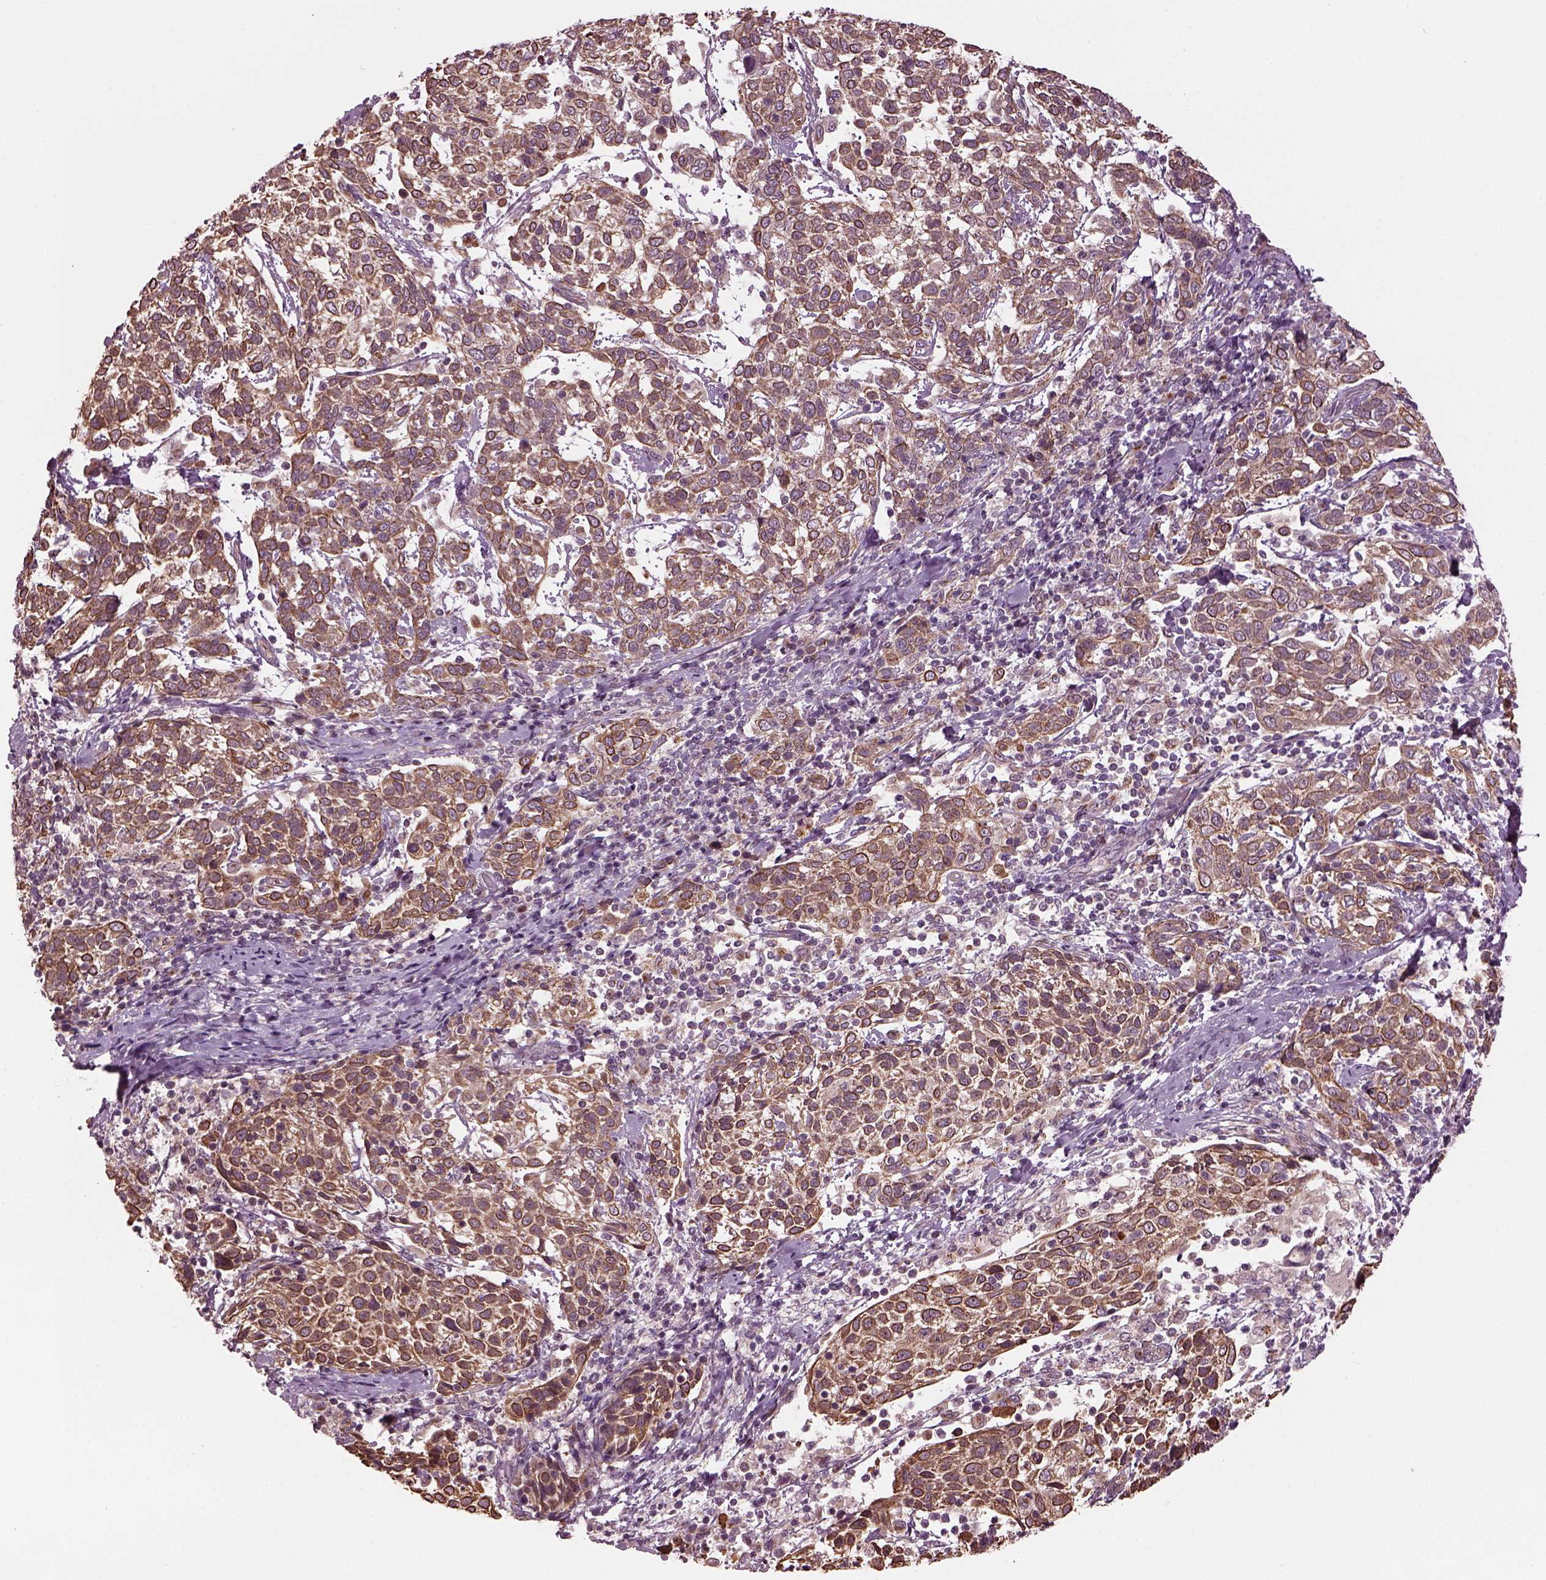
{"staining": {"intensity": "moderate", "quantity": "25%-75%", "location": "cytoplasmic/membranous,nuclear"}, "tissue": "cervical cancer", "cell_type": "Tumor cells", "image_type": "cancer", "snomed": [{"axis": "morphology", "description": "Squamous cell carcinoma, NOS"}, {"axis": "topography", "description": "Cervix"}], "caption": "Immunohistochemistry micrograph of human cervical cancer stained for a protein (brown), which reveals medium levels of moderate cytoplasmic/membranous and nuclear positivity in approximately 25%-75% of tumor cells.", "gene": "RUFY3", "patient": {"sex": "female", "age": 61}}